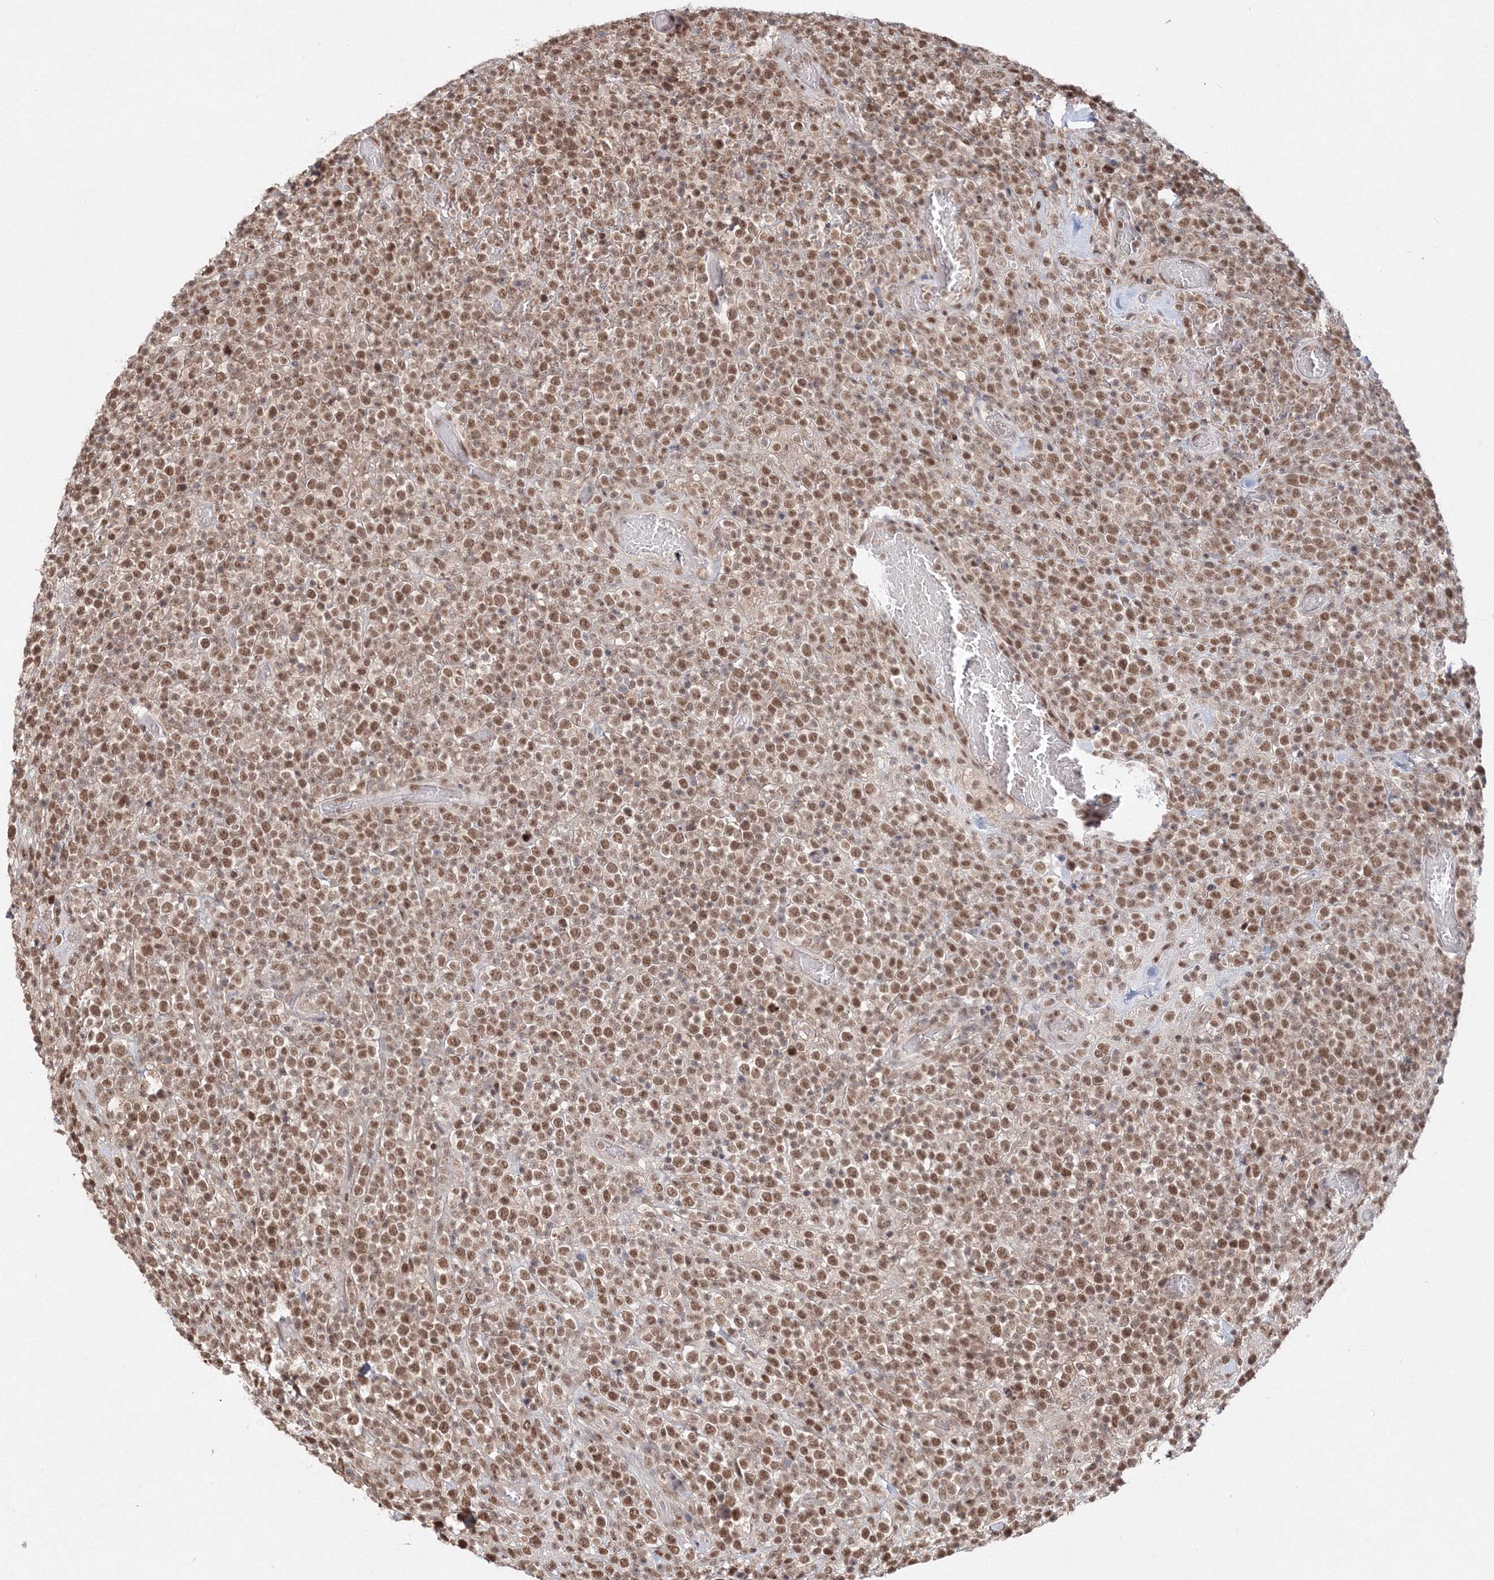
{"staining": {"intensity": "moderate", "quantity": ">75%", "location": "nuclear"}, "tissue": "lymphoma", "cell_type": "Tumor cells", "image_type": "cancer", "snomed": [{"axis": "morphology", "description": "Malignant lymphoma, non-Hodgkin's type, High grade"}, {"axis": "topography", "description": "Colon"}], "caption": "This image exhibits immunohistochemistry (IHC) staining of high-grade malignant lymphoma, non-Hodgkin's type, with medium moderate nuclear staining in about >75% of tumor cells.", "gene": "IWS1", "patient": {"sex": "female", "age": 53}}